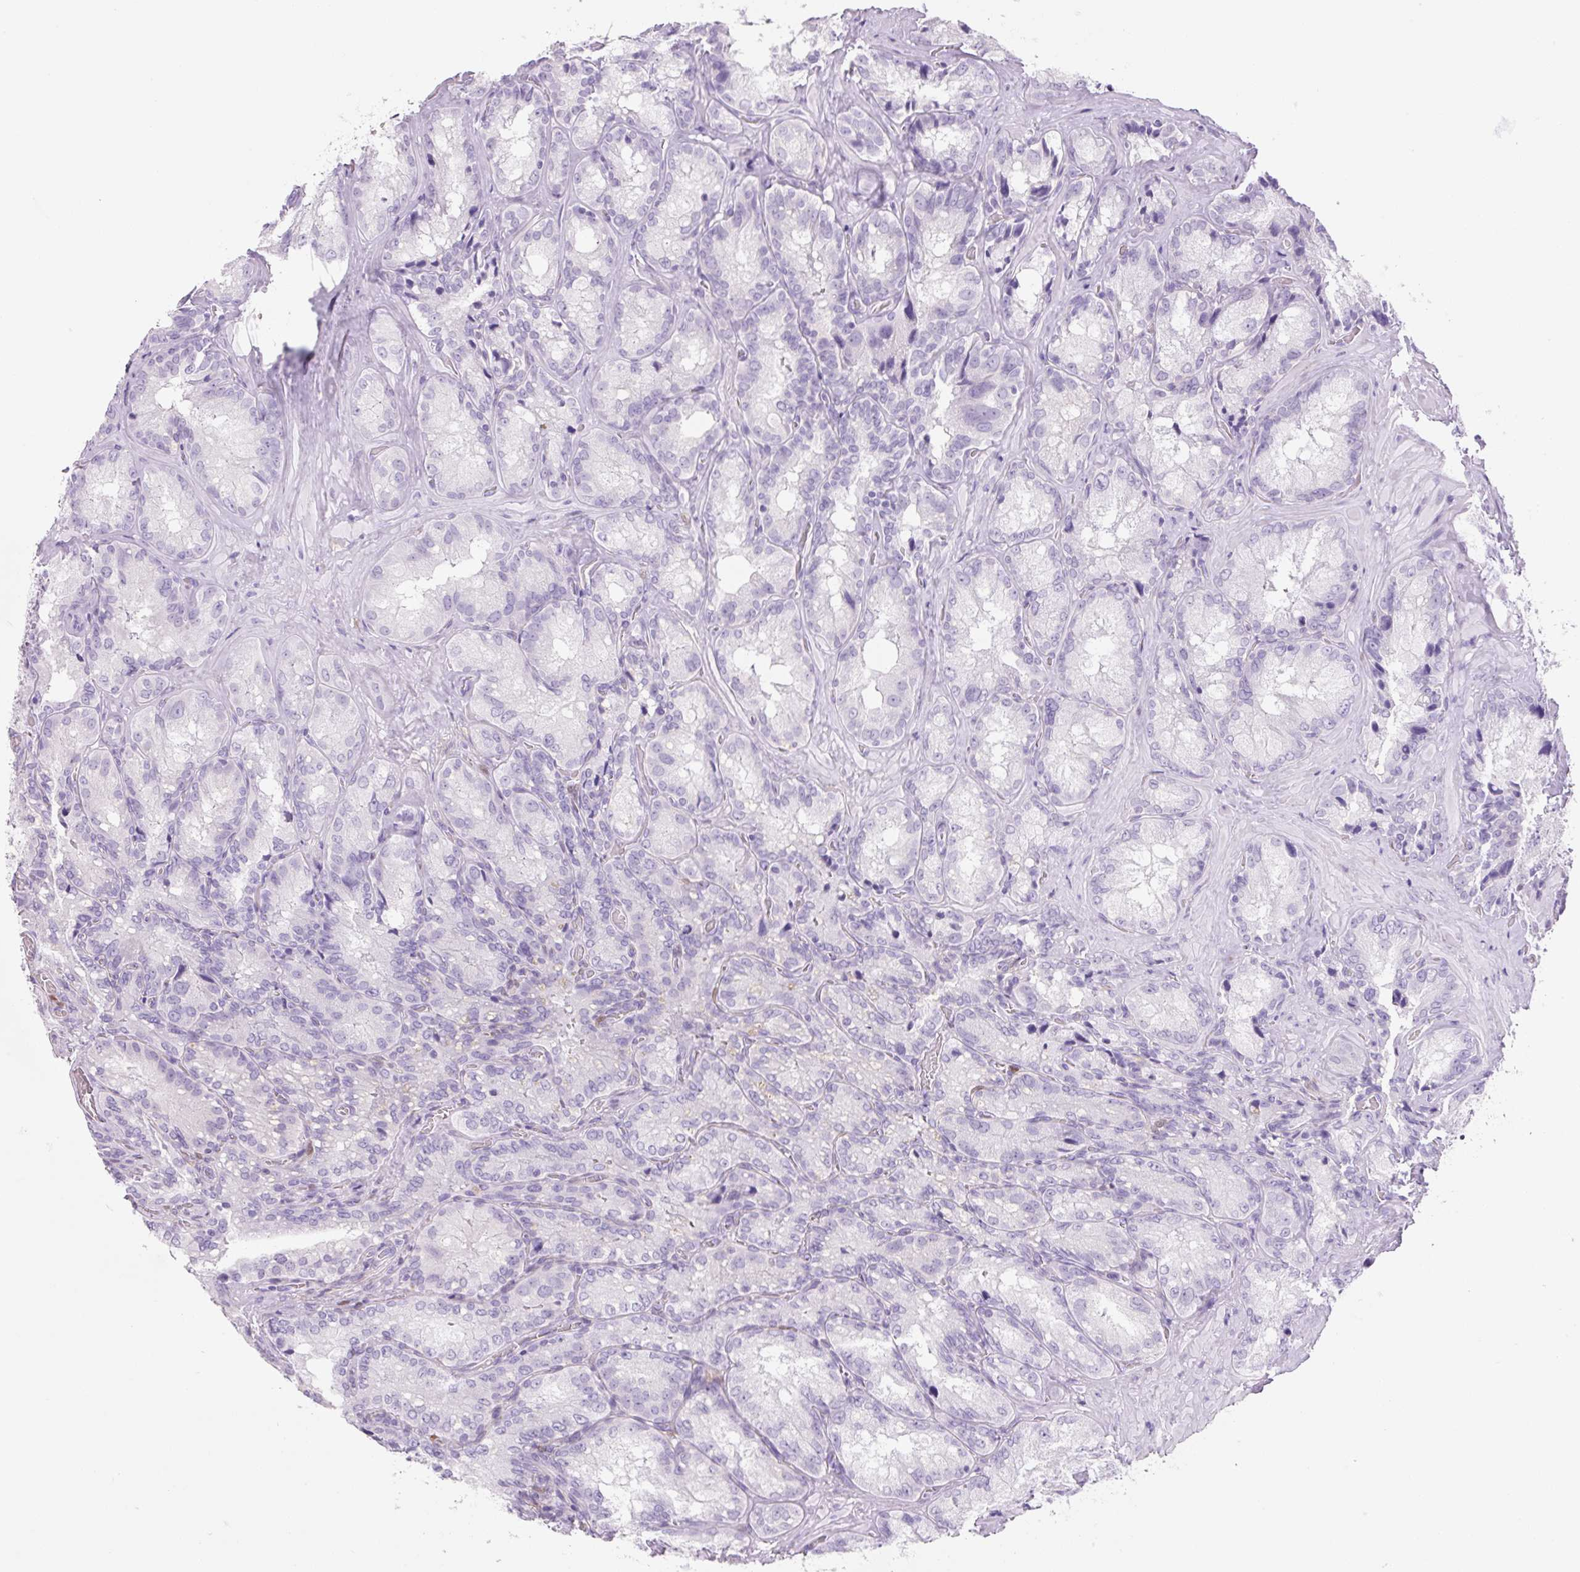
{"staining": {"intensity": "negative", "quantity": "none", "location": "none"}, "tissue": "seminal vesicle", "cell_type": "Glandular cells", "image_type": "normal", "snomed": [{"axis": "morphology", "description": "Normal tissue, NOS"}, {"axis": "topography", "description": "Seminal veicle"}], "caption": "High power microscopy micrograph of an immunohistochemistry (IHC) image of normal seminal vesicle, revealing no significant staining in glandular cells.", "gene": "FABP5", "patient": {"sex": "male", "age": 47}}